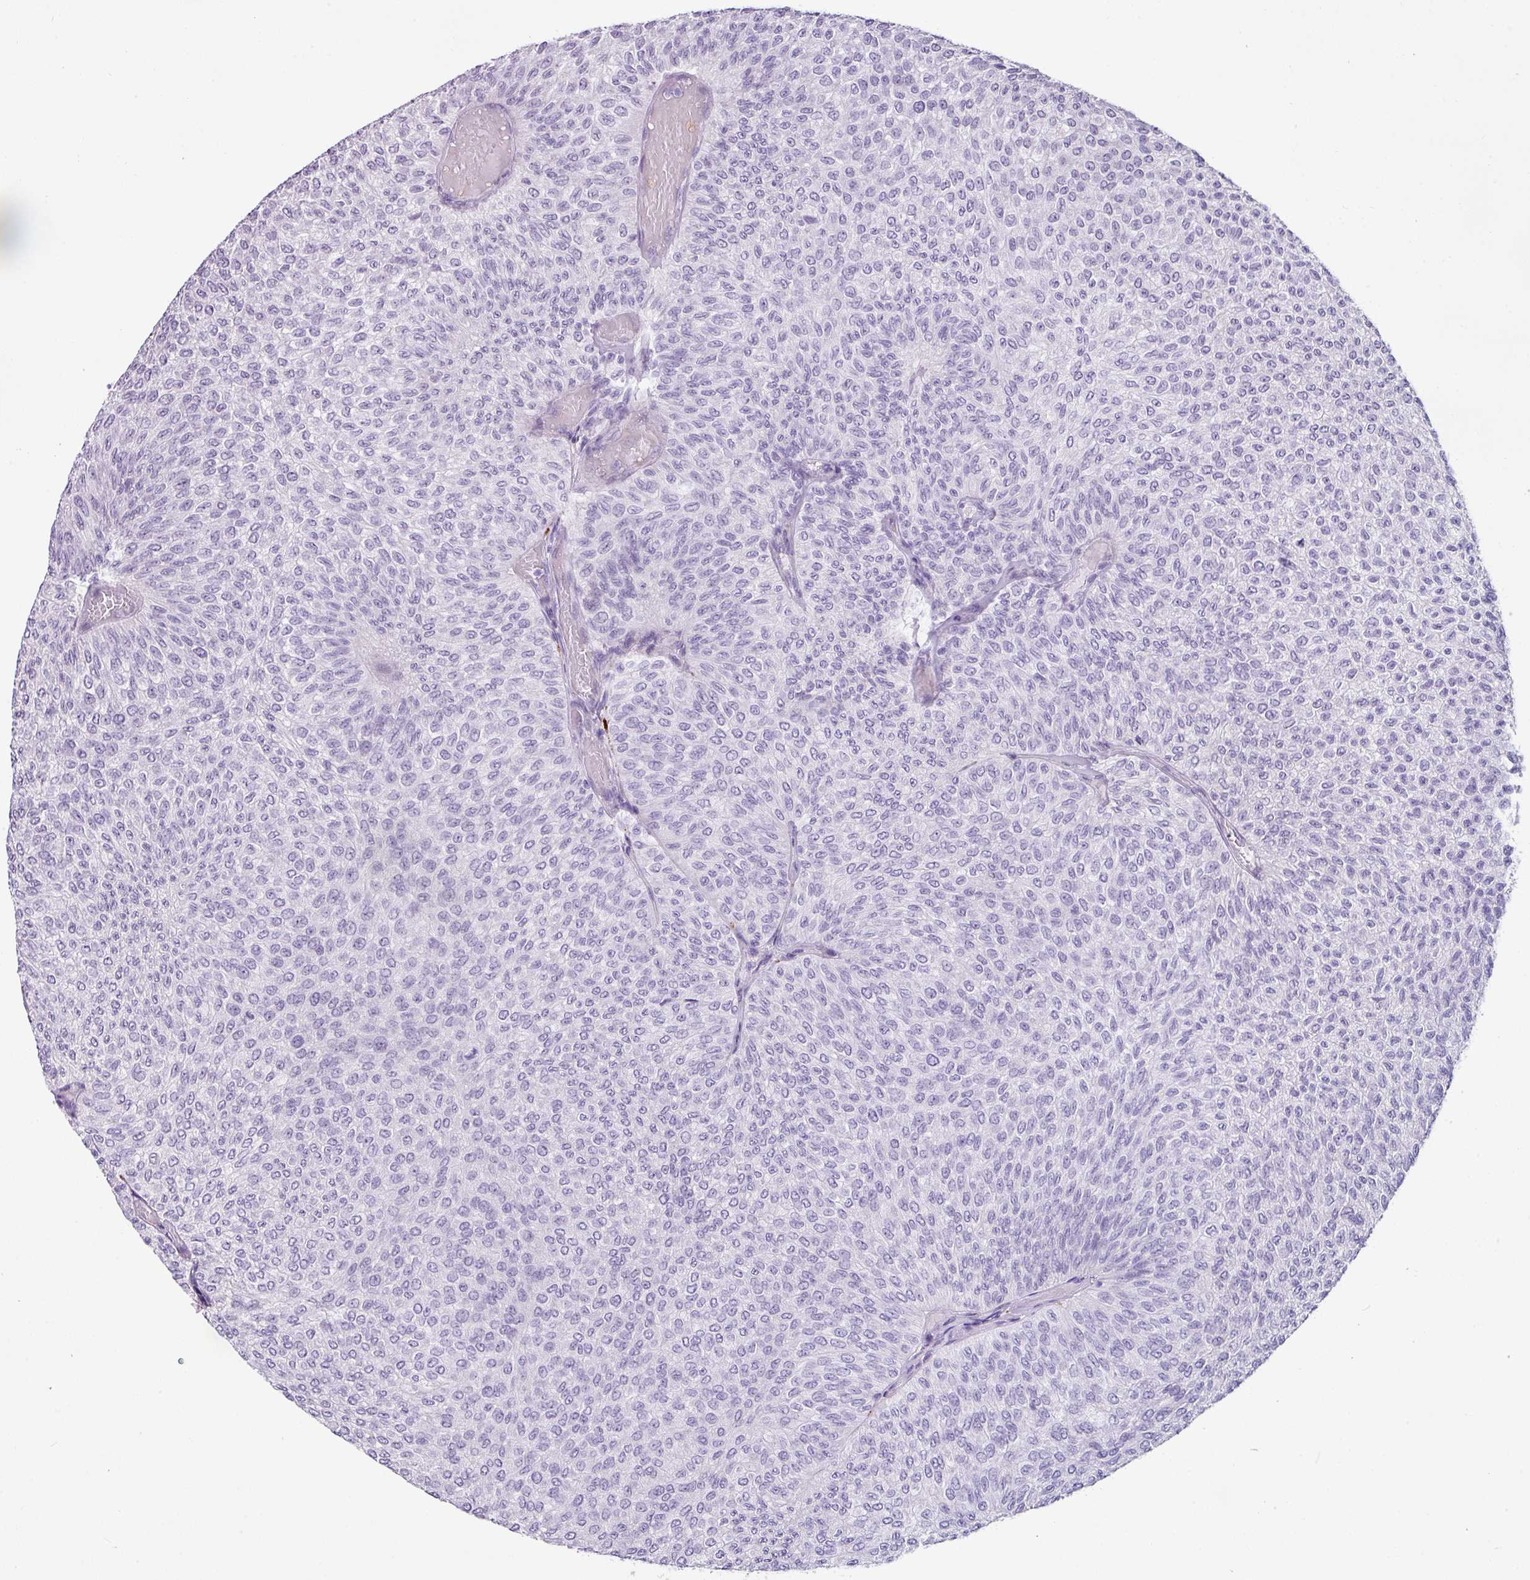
{"staining": {"intensity": "negative", "quantity": "none", "location": "none"}, "tissue": "urothelial cancer", "cell_type": "Tumor cells", "image_type": "cancer", "snomed": [{"axis": "morphology", "description": "Urothelial carcinoma, Low grade"}, {"axis": "topography", "description": "Urinary bladder"}], "caption": "Protein analysis of urothelial cancer shows no significant expression in tumor cells.", "gene": "TRA2A", "patient": {"sex": "male", "age": 78}}